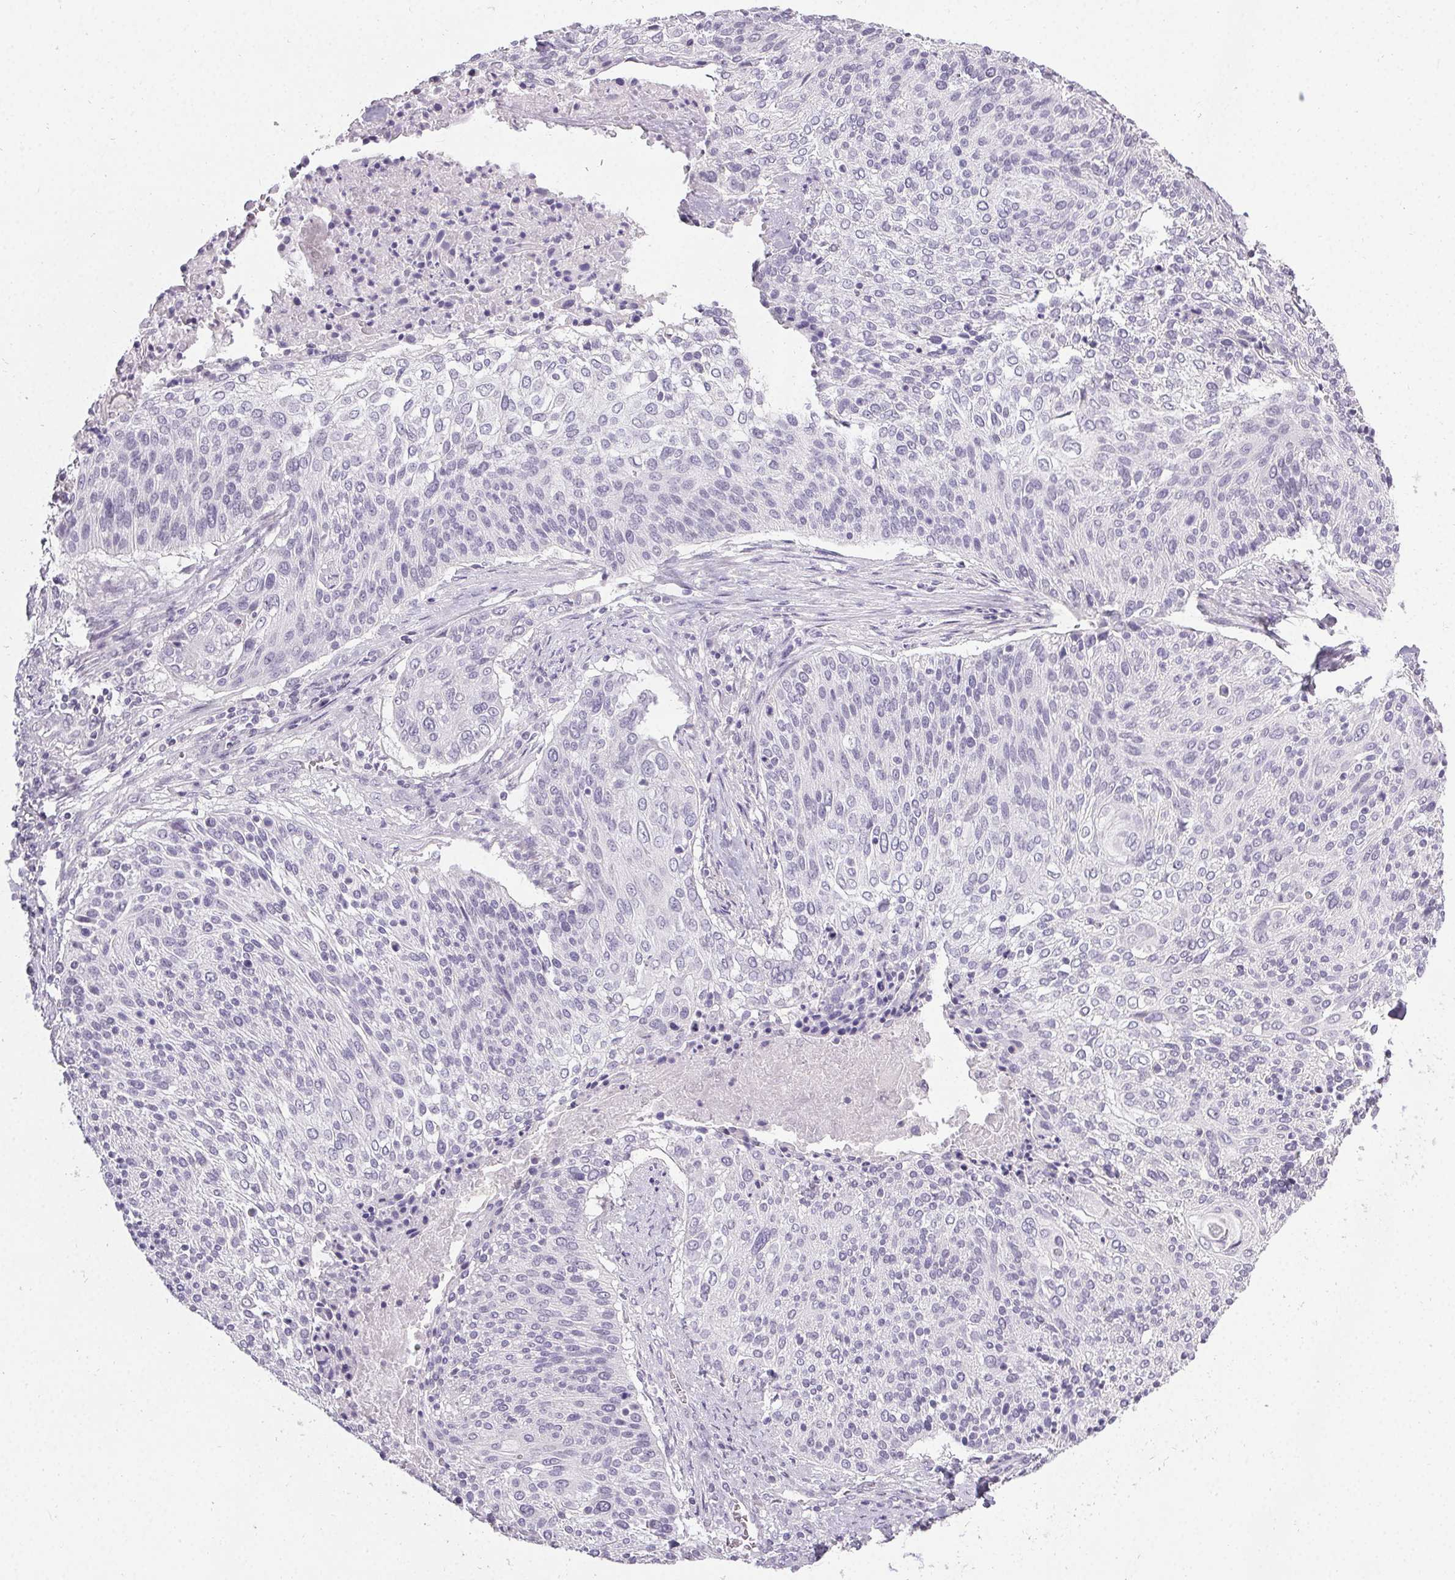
{"staining": {"intensity": "negative", "quantity": "none", "location": "none"}, "tissue": "cervical cancer", "cell_type": "Tumor cells", "image_type": "cancer", "snomed": [{"axis": "morphology", "description": "Squamous cell carcinoma, NOS"}, {"axis": "topography", "description": "Cervix"}], "caption": "High magnification brightfield microscopy of squamous cell carcinoma (cervical) stained with DAB (3,3'-diaminobenzidine) (brown) and counterstained with hematoxylin (blue): tumor cells show no significant positivity. (IHC, brightfield microscopy, high magnification).", "gene": "PMEL", "patient": {"sex": "female", "age": 31}}